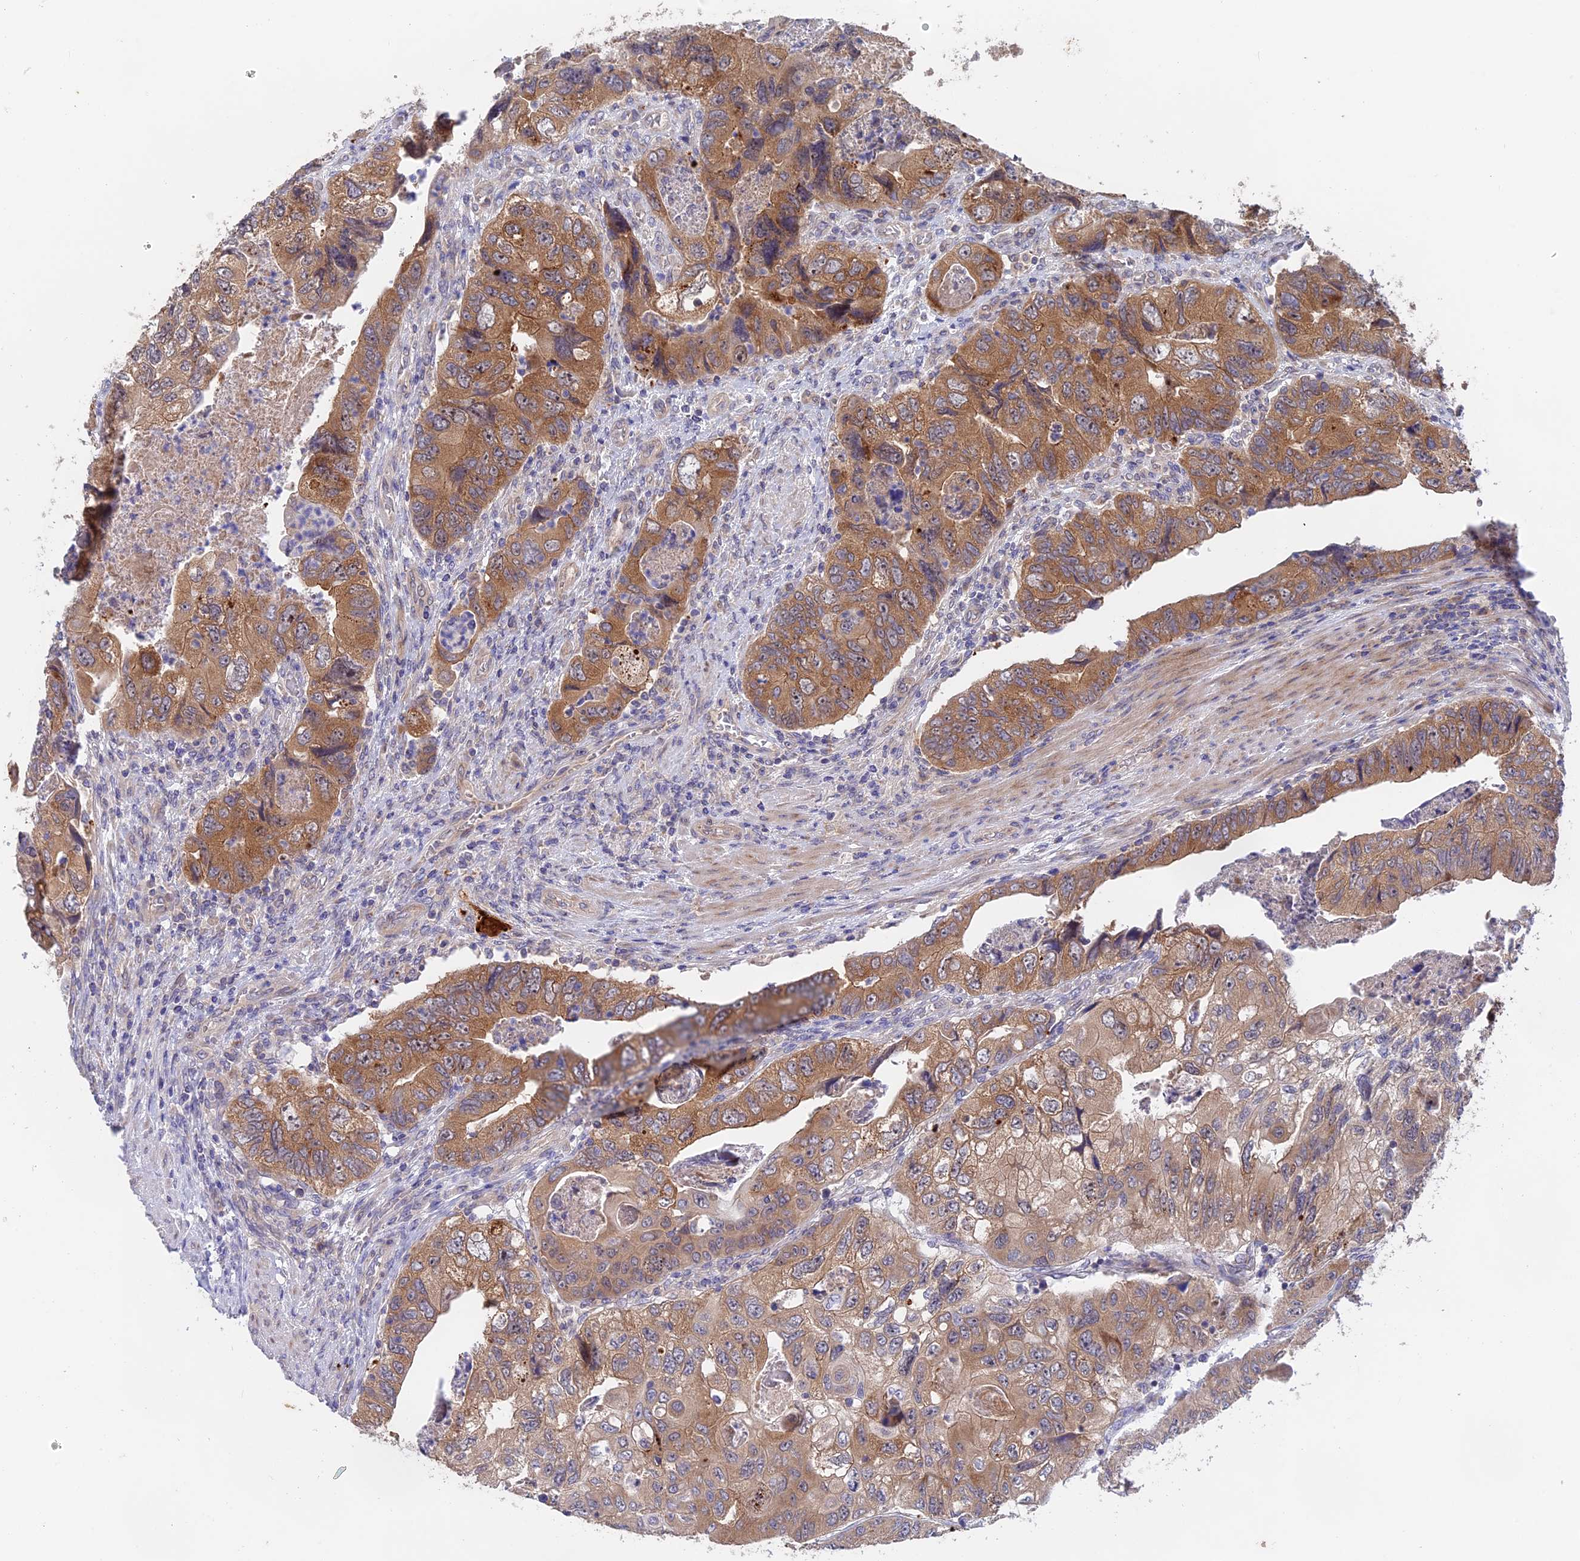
{"staining": {"intensity": "moderate", "quantity": ">75%", "location": "cytoplasmic/membranous"}, "tissue": "colorectal cancer", "cell_type": "Tumor cells", "image_type": "cancer", "snomed": [{"axis": "morphology", "description": "Adenocarcinoma, NOS"}, {"axis": "topography", "description": "Rectum"}], "caption": "High-magnification brightfield microscopy of colorectal adenocarcinoma stained with DAB (3,3'-diaminobenzidine) (brown) and counterstained with hematoxylin (blue). tumor cells exhibit moderate cytoplasmic/membranous expression is present in about>75% of cells.", "gene": "TENT4B", "patient": {"sex": "male", "age": 63}}